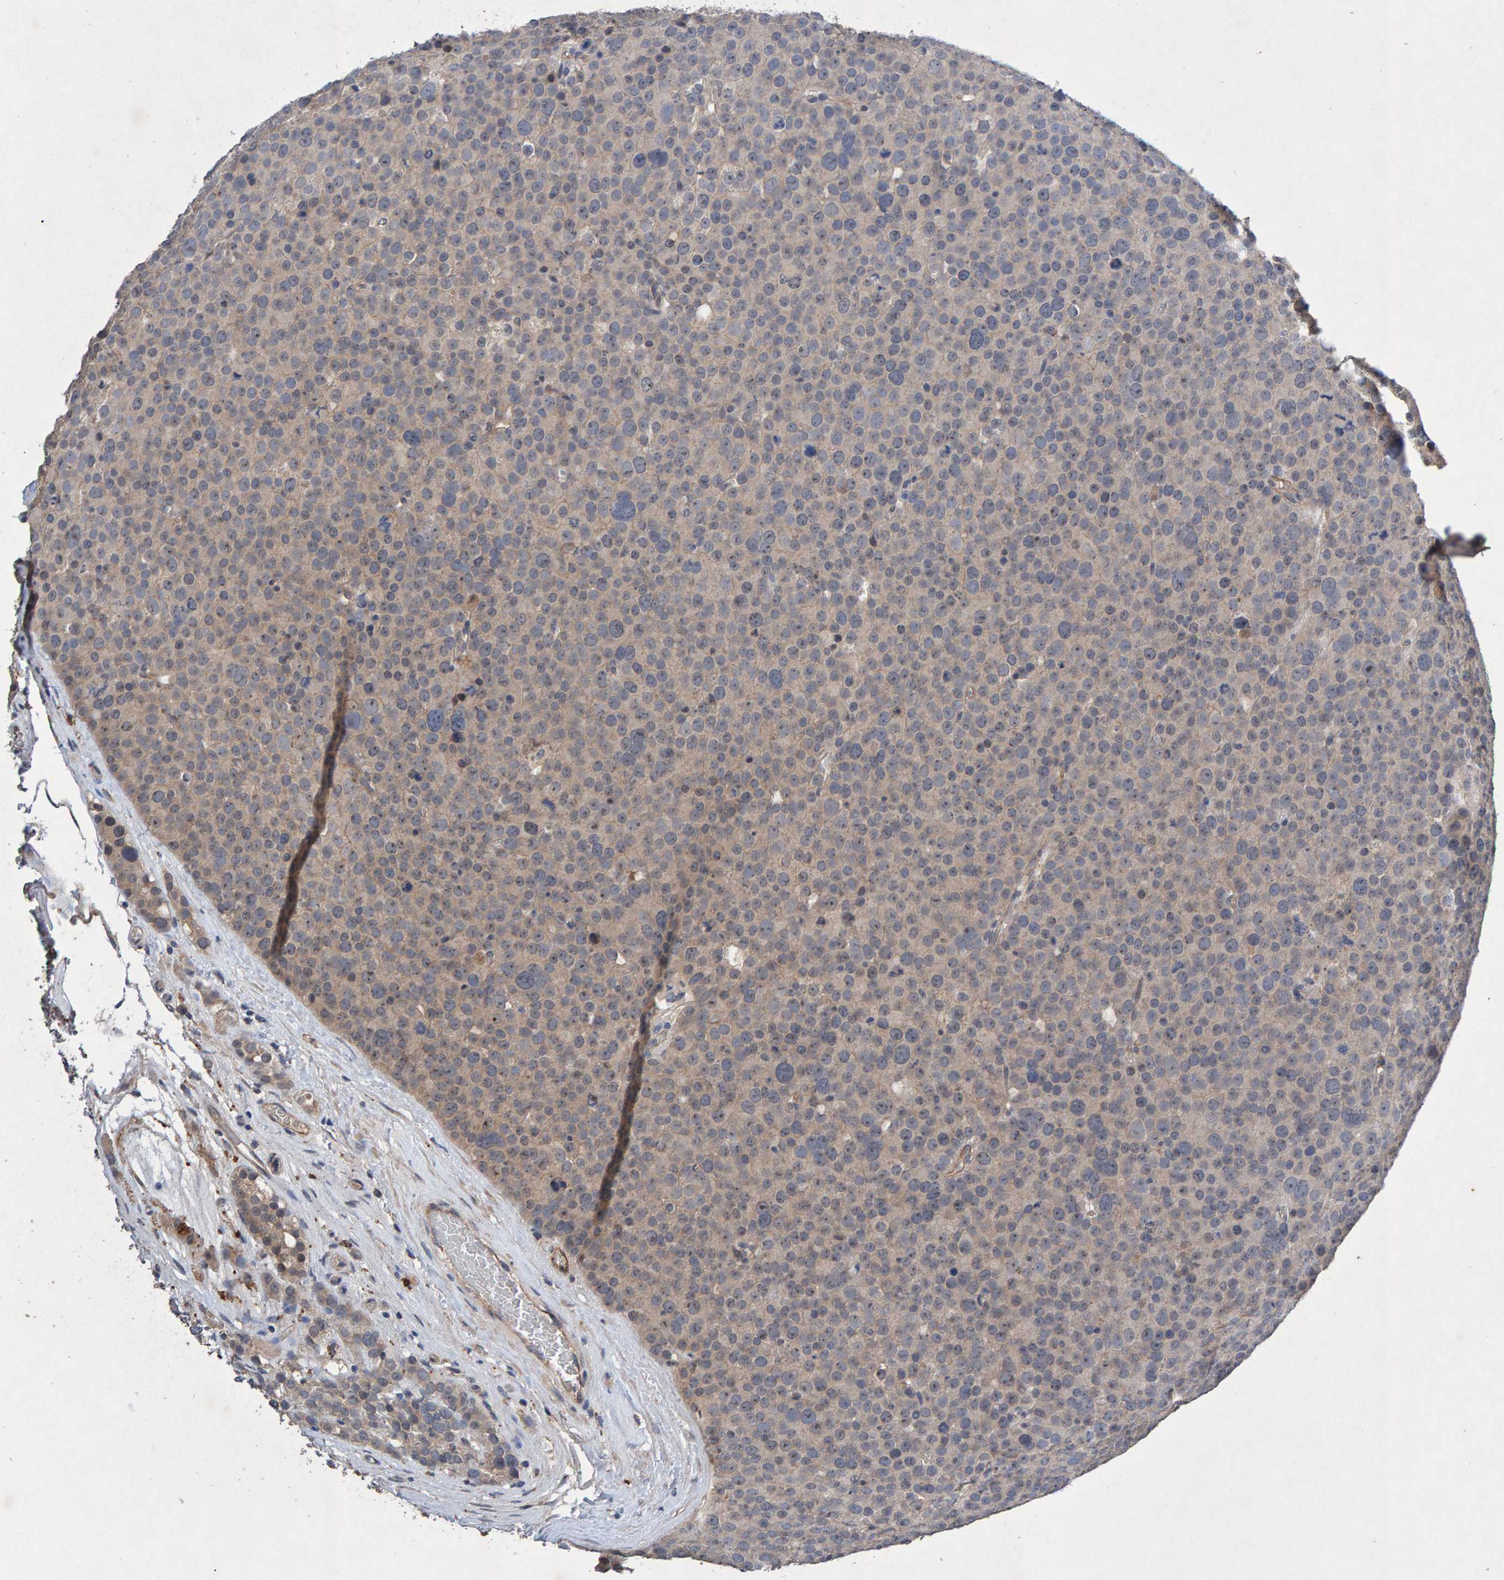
{"staining": {"intensity": "weak", "quantity": "<25%", "location": "cytoplasmic/membranous"}, "tissue": "testis cancer", "cell_type": "Tumor cells", "image_type": "cancer", "snomed": [{"axis": "morphology", "description": "Seminoma, NOS"}, {"axis": "topography", "description": "Testis"}], "caption": "Immunohistochemistry image of testis seminoma stained for a protein (brown), which reveals no expression in tumor cells.", "gene": "EFR3A", "patient": {"sex": "male", "age": 71}}